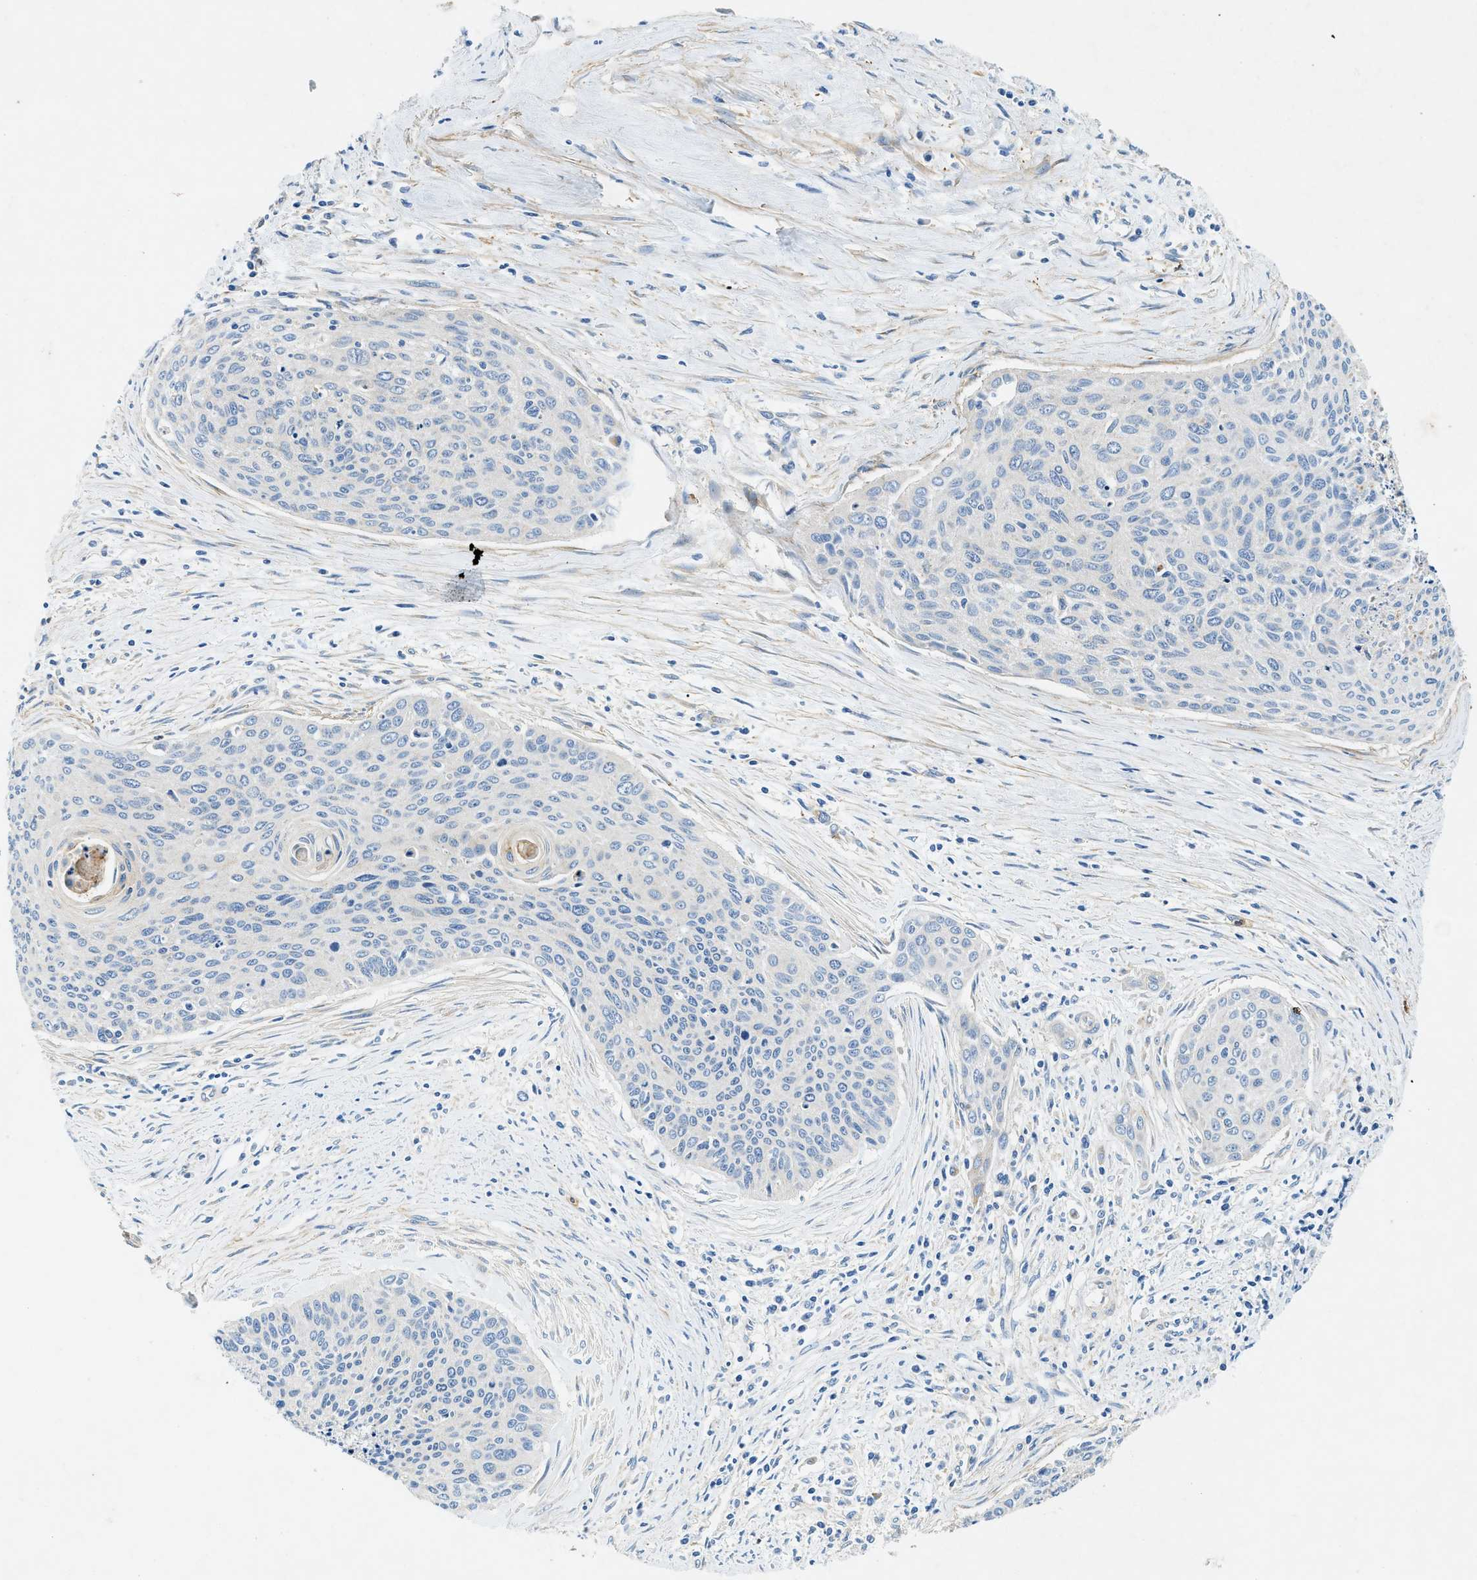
{"staining": {"intensity": "negative", "quantity": "none", "location": "none"}, "tissue": "cervical cancer", "cell_type": "Tumor cells", "image_type": "cancer", "snomed": [{"axis": "morphology", "description": "Squamous cell carcinoma, NOS"}, {"axis": "topography", "description": "Cervix"}], "caption": "Protein analysis of cervical cancer shows no significant positivity in tumor cells.", "gene": "ZDHHC13", "patient": {"sex": "female", "age": 55}}